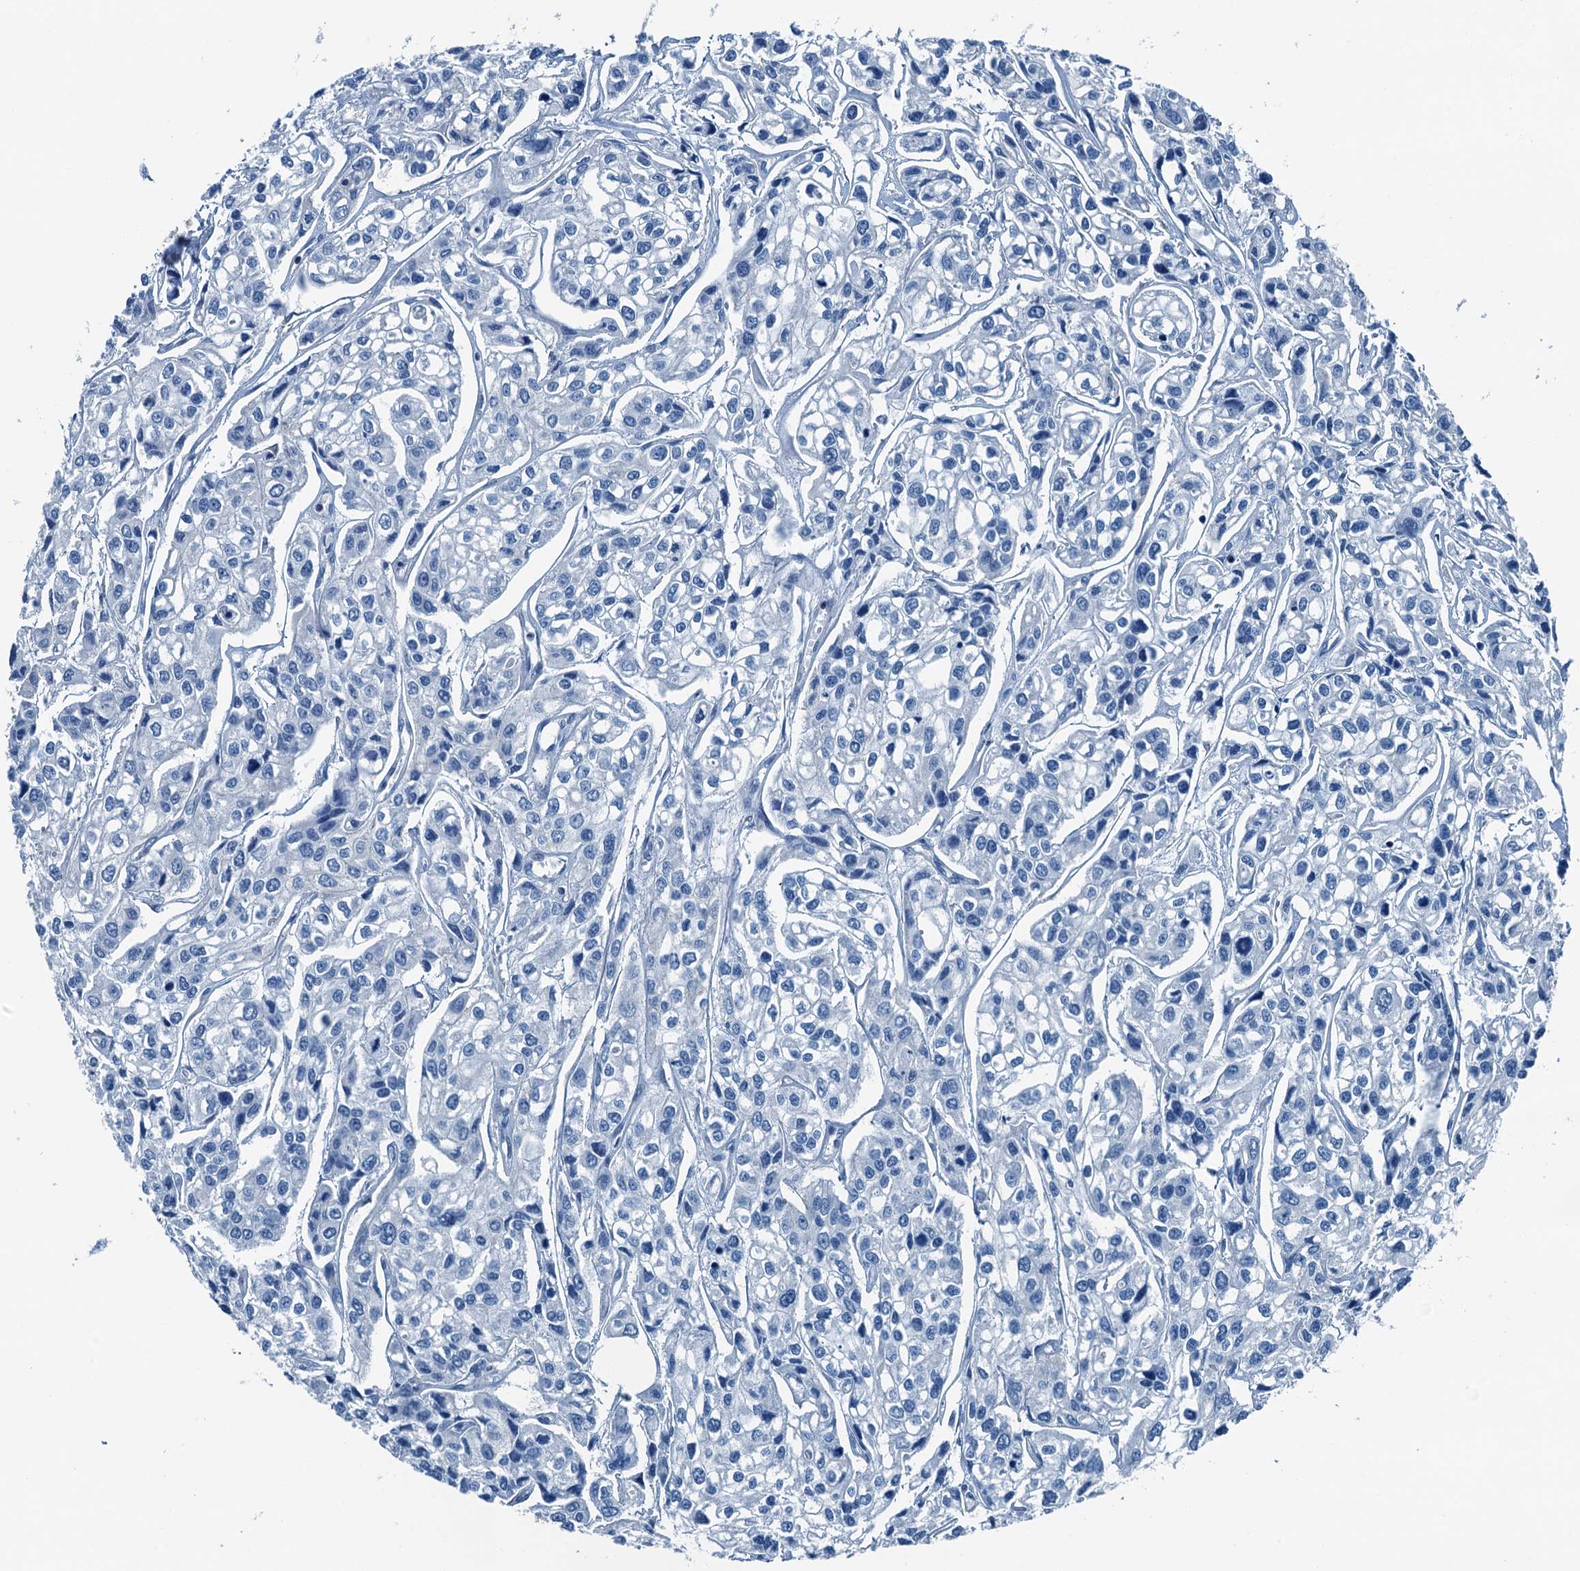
{"staining": {"intensity": "negative", "quantity": "none", "location": "none"}, "tissue": "urothelial cancer", "cell_type": "Tumor cells", "image_type": "cancer", "snomed": [{"axis": "morphology", "description": "Urothelial carcinoma, High grade"}, {"axis": "topography", "description": "Urinary bladder"}], "caption": "This is an IHC micrograph of urothelial cancer. There is no staining in tumor cells.", "gene": "RAB3IL1", "patient": {"sex": "male", "age": 67}}